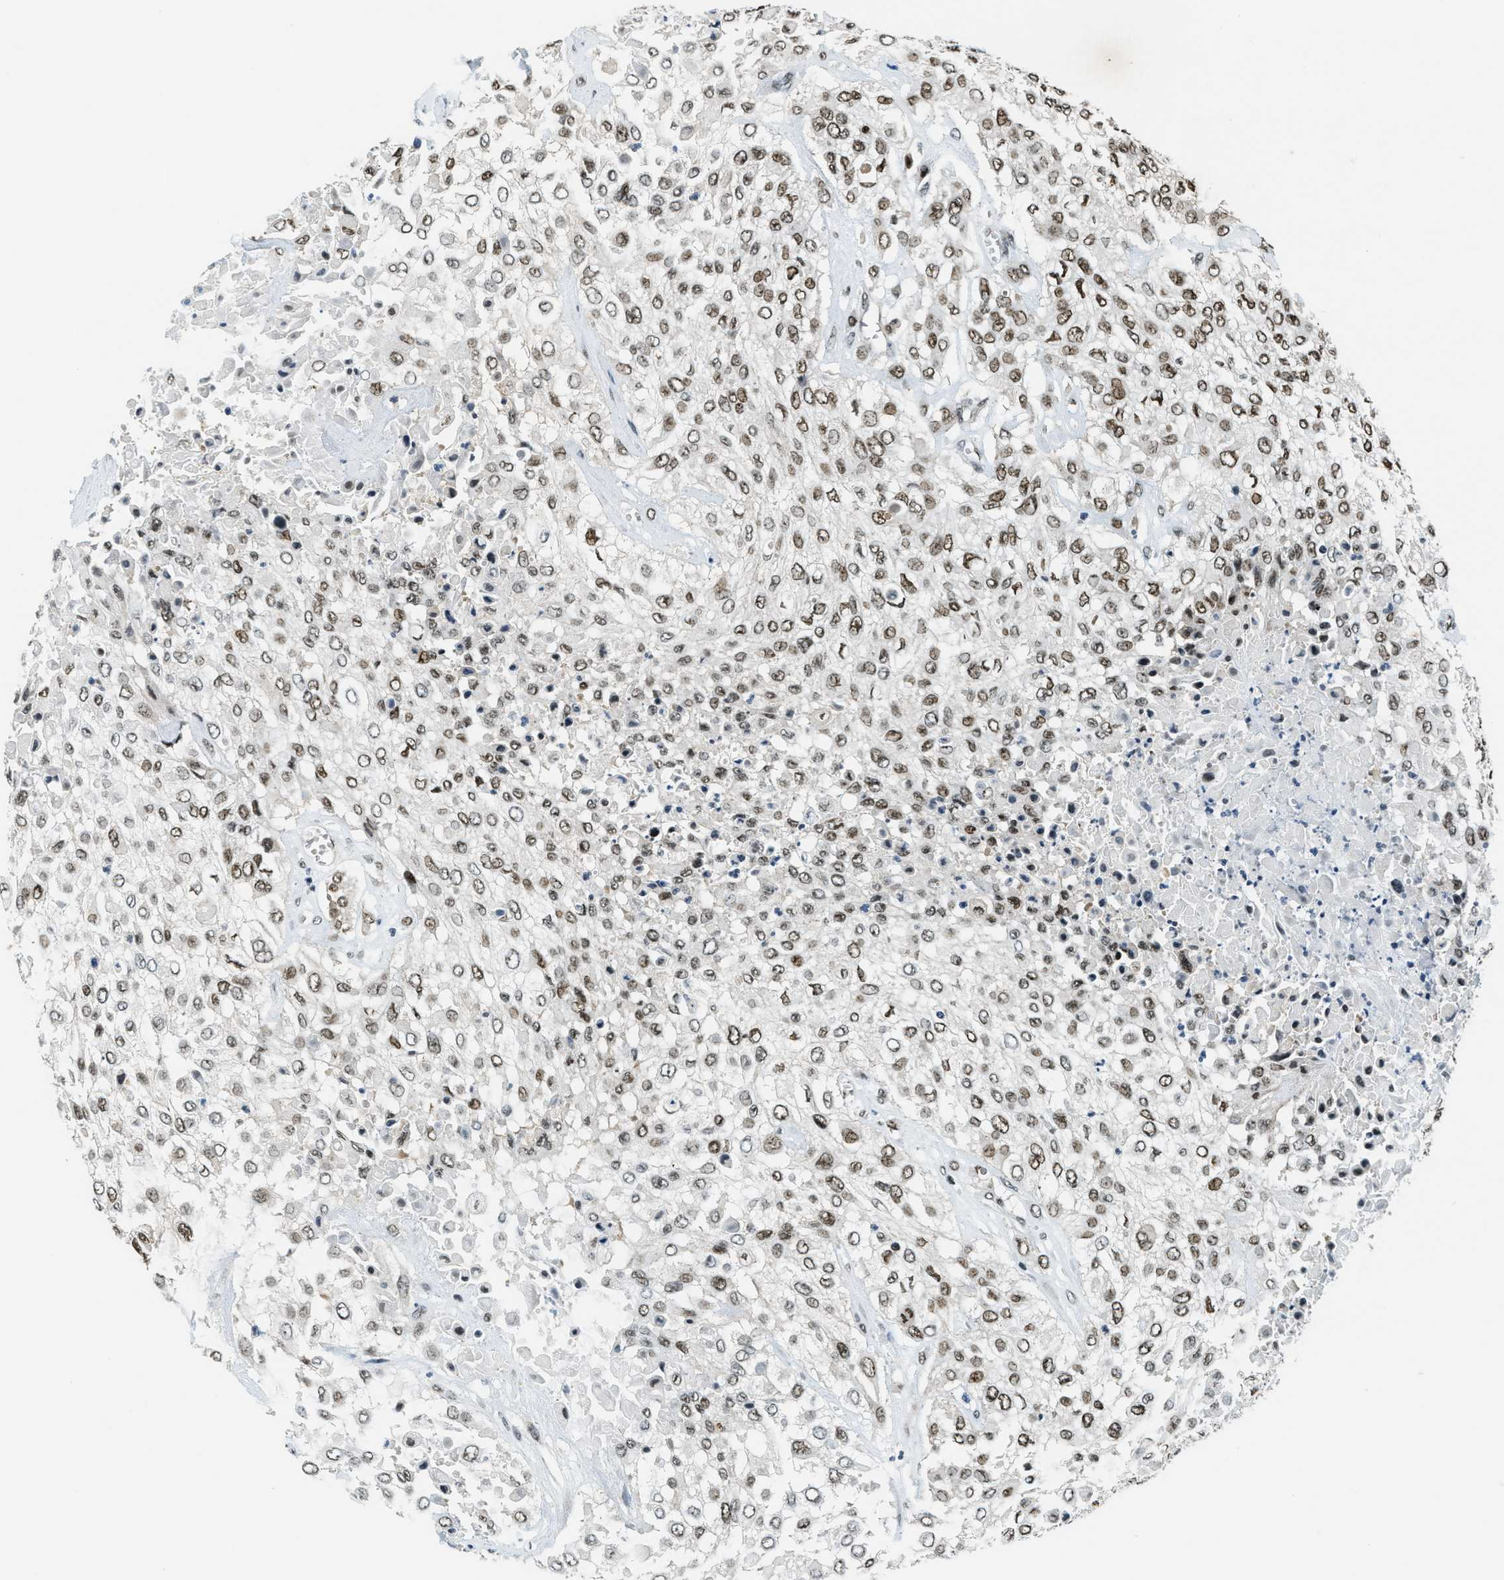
{"staining": {"intensity": "strong", "quantity": "25%-75%", "location": "nuclear"}, "tissue": "urothelial cancer", "cell_type": "Tumor cells", "image_type": "cancer", "snomed": [{"axis": "morphology", "description": "Urothelial carcinoma, High grade"}, {"axis": "topography", "description": "Urinary bladder"}], "caption": "A histopathology image of high-grade urothelial carcinoma stained for a protein reveals strong nuclear brown staining in tumor cells. (DAB (3,3'-diaminobenzidine) IHC with brightfield microscopy, high magnification).", "gene": "KLF6", "patient": {"sex": "male", "age": 57}}